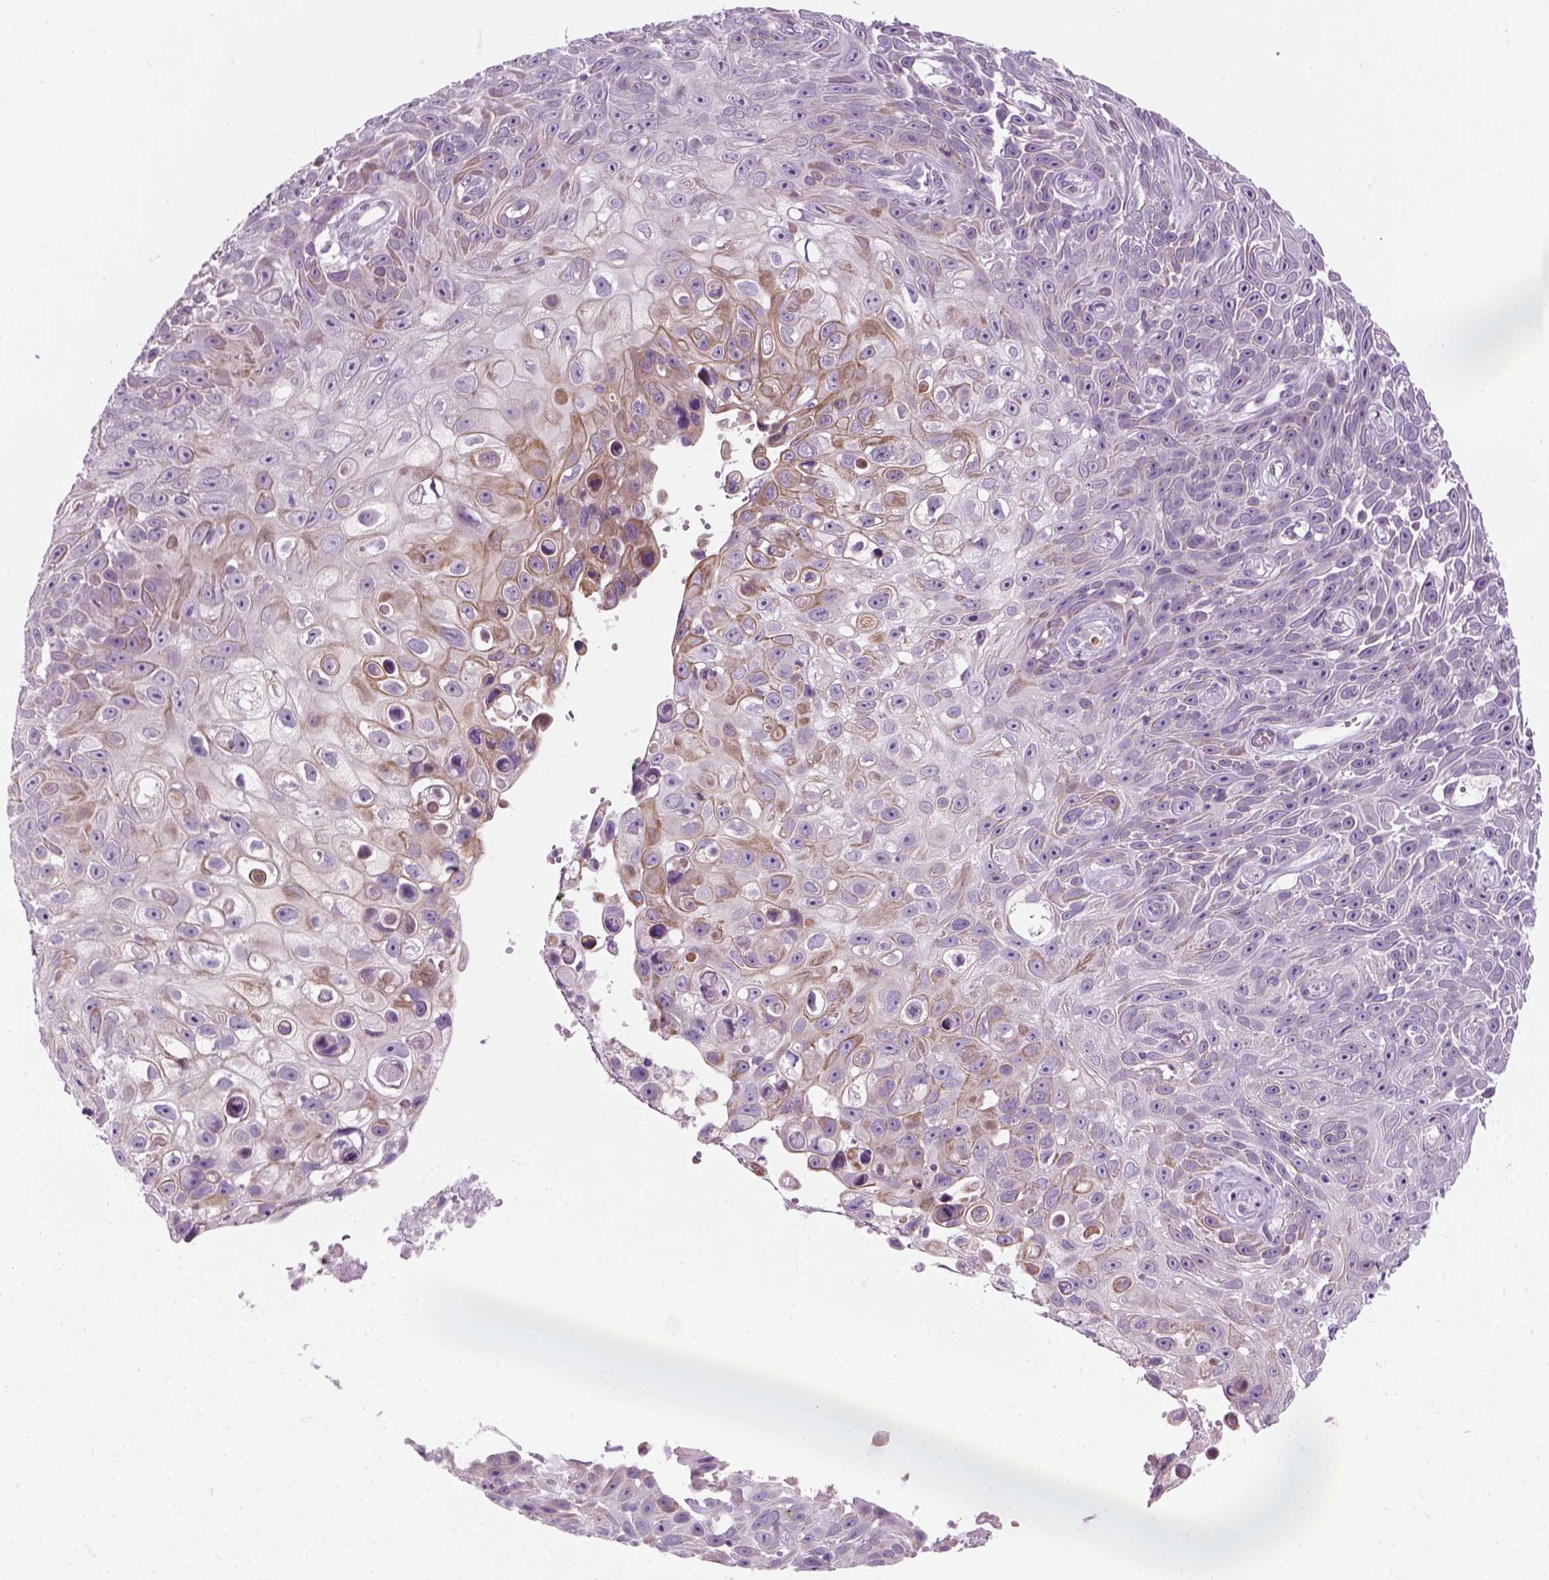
{"staining": {"intensity": "negative", "quantity": "none", "location": "none"}, "tissue": "skin cancer", "cell_type": "Tumor cells", "image_type": "cancer", "snomed": [{"axis": "morphology", "description": "Squamous cell carcinoma, NOS"}, {"axis": "topography", "description": "Skin"}], "caption": "The IHC histopathology image has no significant staining in tumor cells of skin cancer tissue.", "gene": "IL4", "patient": {"sex": "male", "age": 82}}